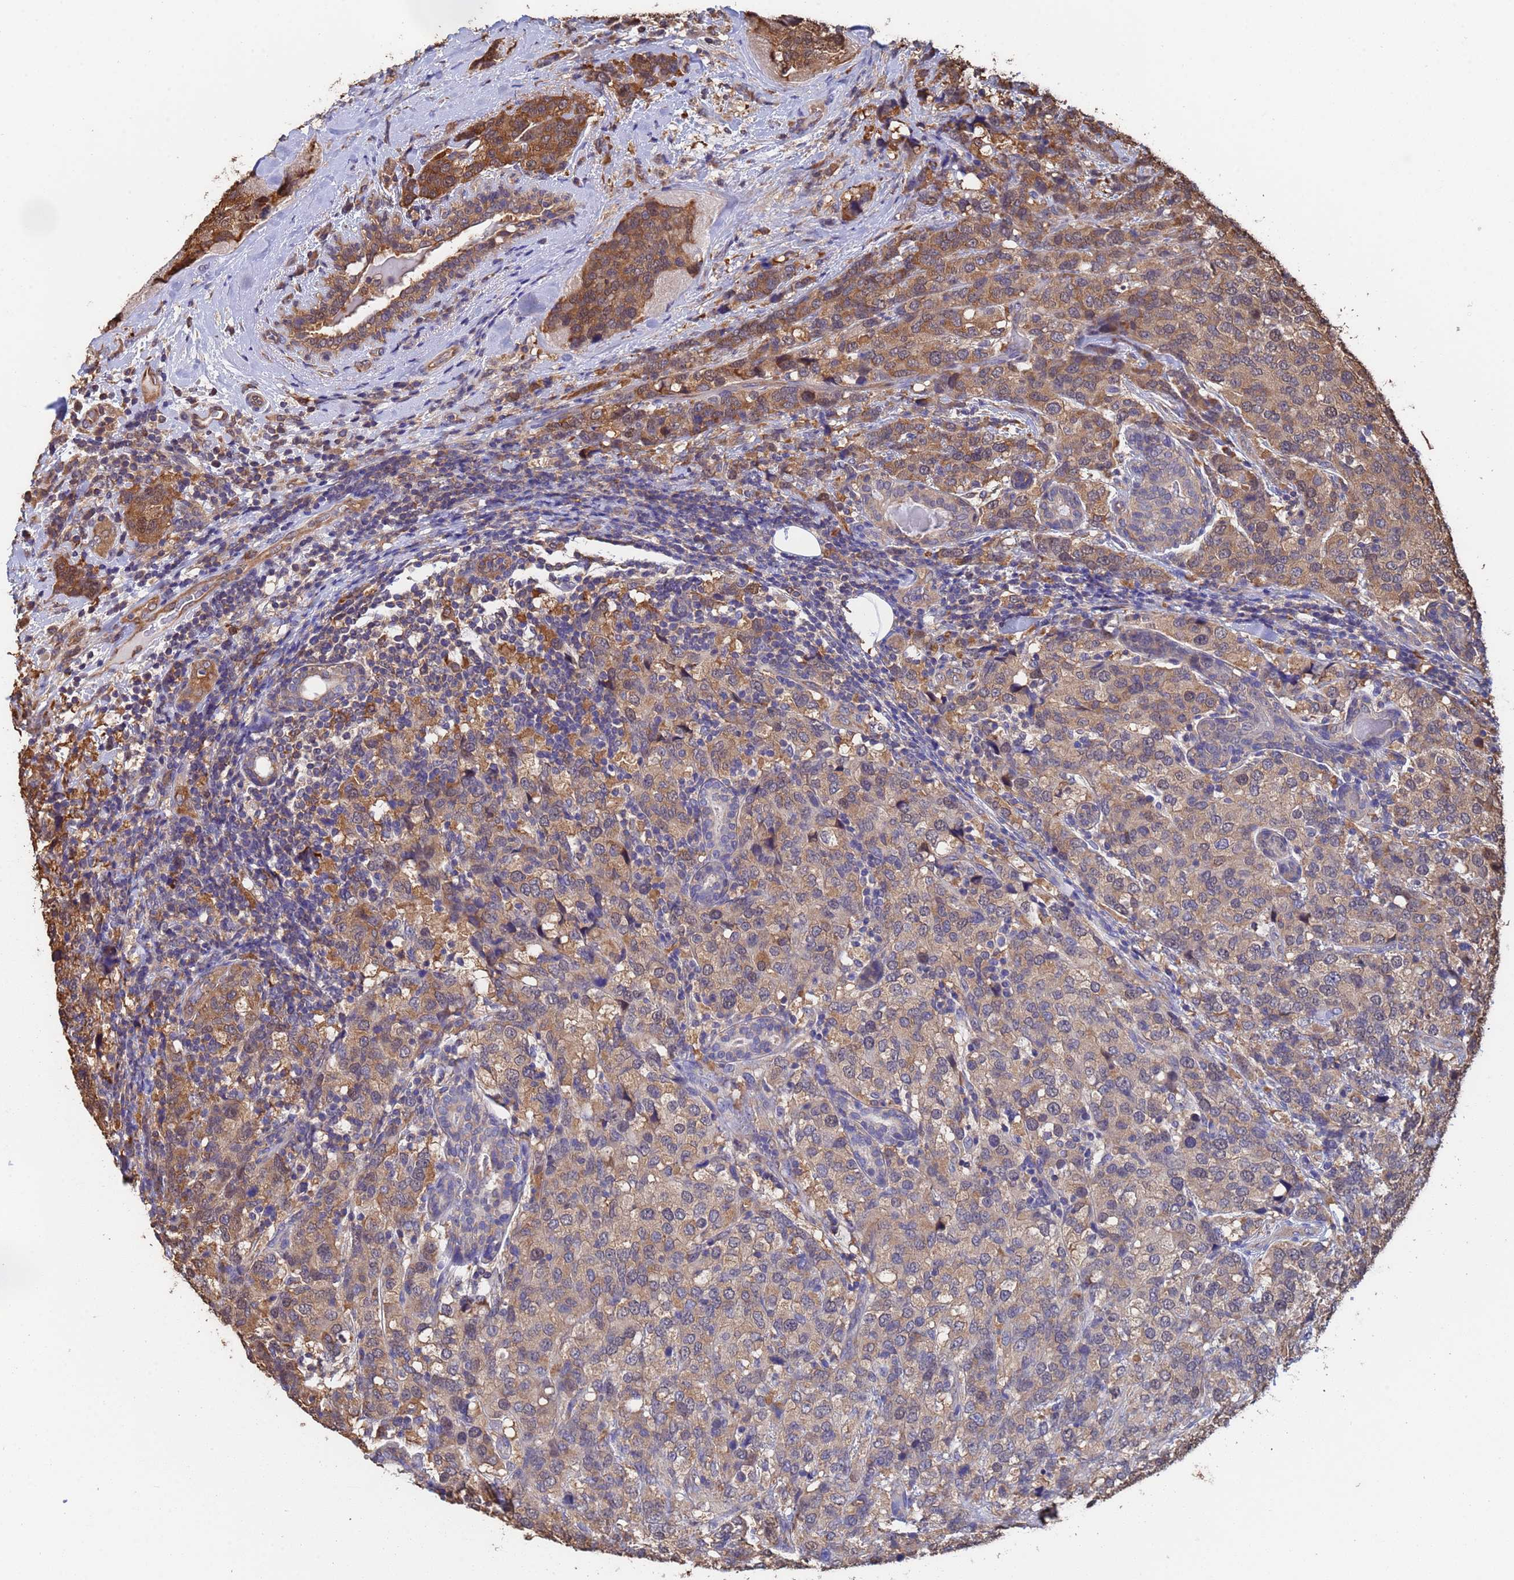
{"staining": {"intensity": "moderate", "quantity": ">75%", "location": "cytoplasmic/membranous"}, "tissue": "breast cancer", "cell_type": "Tumor cells", "image_type": "cancer", "snomed": [{"axis": "morphology", "description": "Lobular carcinoma"}, {"axis": "topography", "description": "Breast"}], "caption": "IHC staining of breast lobular carcinoma, which displays medium levels of moderate cytoplasmic/membranous expression in about >75% of tumor cells indicating moderate cytoplasmic/membranous protein staining. The staining was performed using DAB (3,3'-diaminobenzidine) (brown) for protein detection and nuclei were counterstained in hematoxylin (blue).", "gene": "FAM25A", "patient": {"sex": "female", "age": 59}}